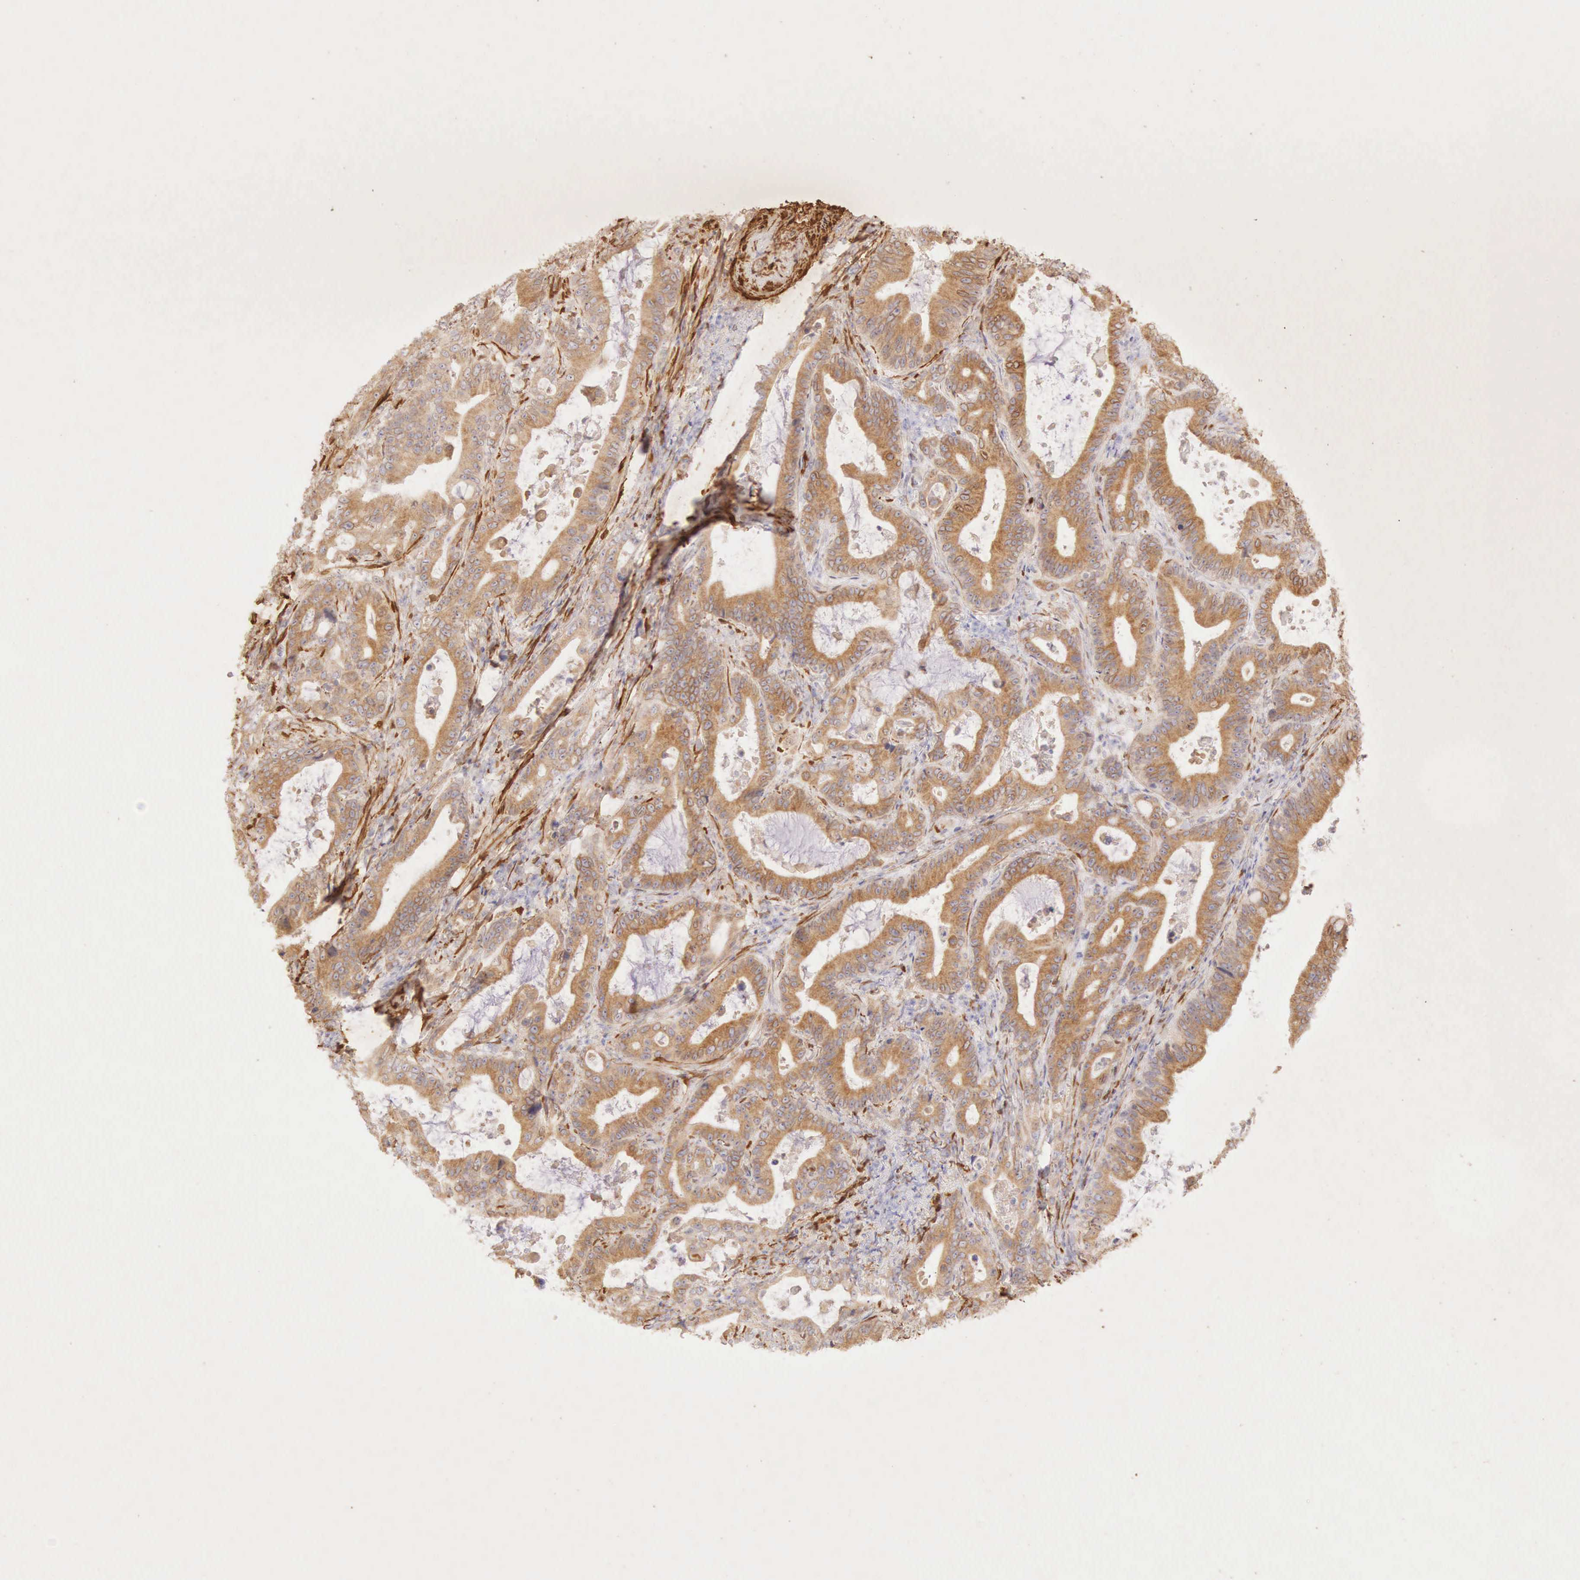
{"staining": {"intensity": "moderate", "quantity": "25%-75%", "location": "cytoplasmic/membranous"}, "tissue": "stomach cancer", "cell_type": "Tumor cells", "image_type": "cancer", "snomed": [{"axis": "morphology", "description": "Adenocarcinoma, NOS"}, {"axis": "topography", "description": "Stomach, upper"}], "caption": "About 25%-75% of tumor cells in stomach adenocarcinoma show moderate cytoplasmic/membranous protein staining as visualized by brown immunohistochemical staining.", "gene": "CNN1", "patient": {"sex": "male", "age": 63}}